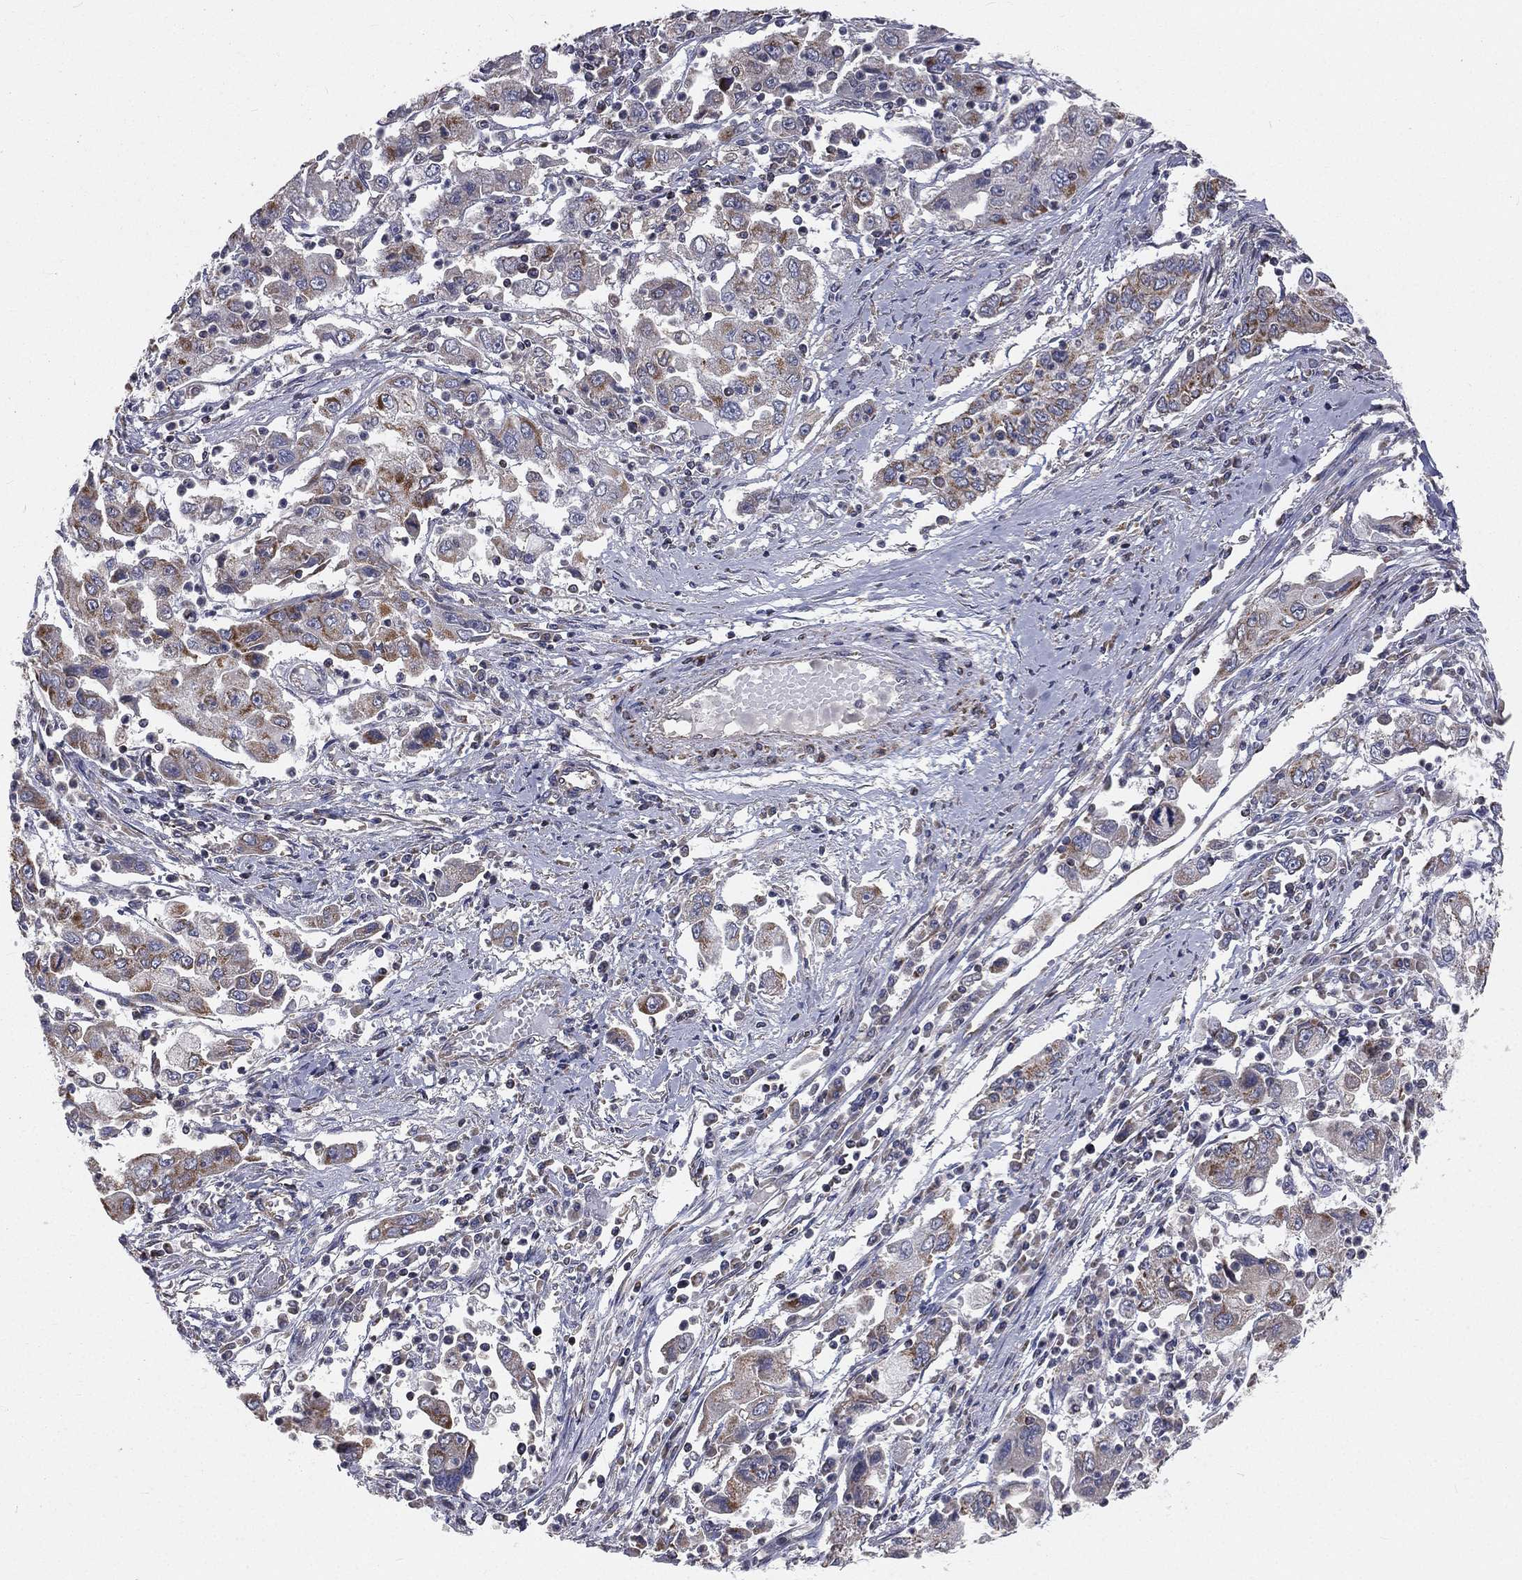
{"staining": {"intensity": "moderate", "quantity": "<25%", "location": "cytoplasmic/membranous"}, "tissue": "cervical cancer", "cell_type": "Tumor cells", "image_type": "cancer", "snomed": [{"axis": "morphology", "description": "Squamous cell carcinoma, NOS"}, {"axis": "topography", "description": "Cervix"}], "caption": "Protein staining shows moderate cytoplasmic/membranous expression in approximately <25% of tumor cells in squamous cell carcinoma (cervical).", "gene": "HADH", "patient": {"sex": "female", "age": 36}}